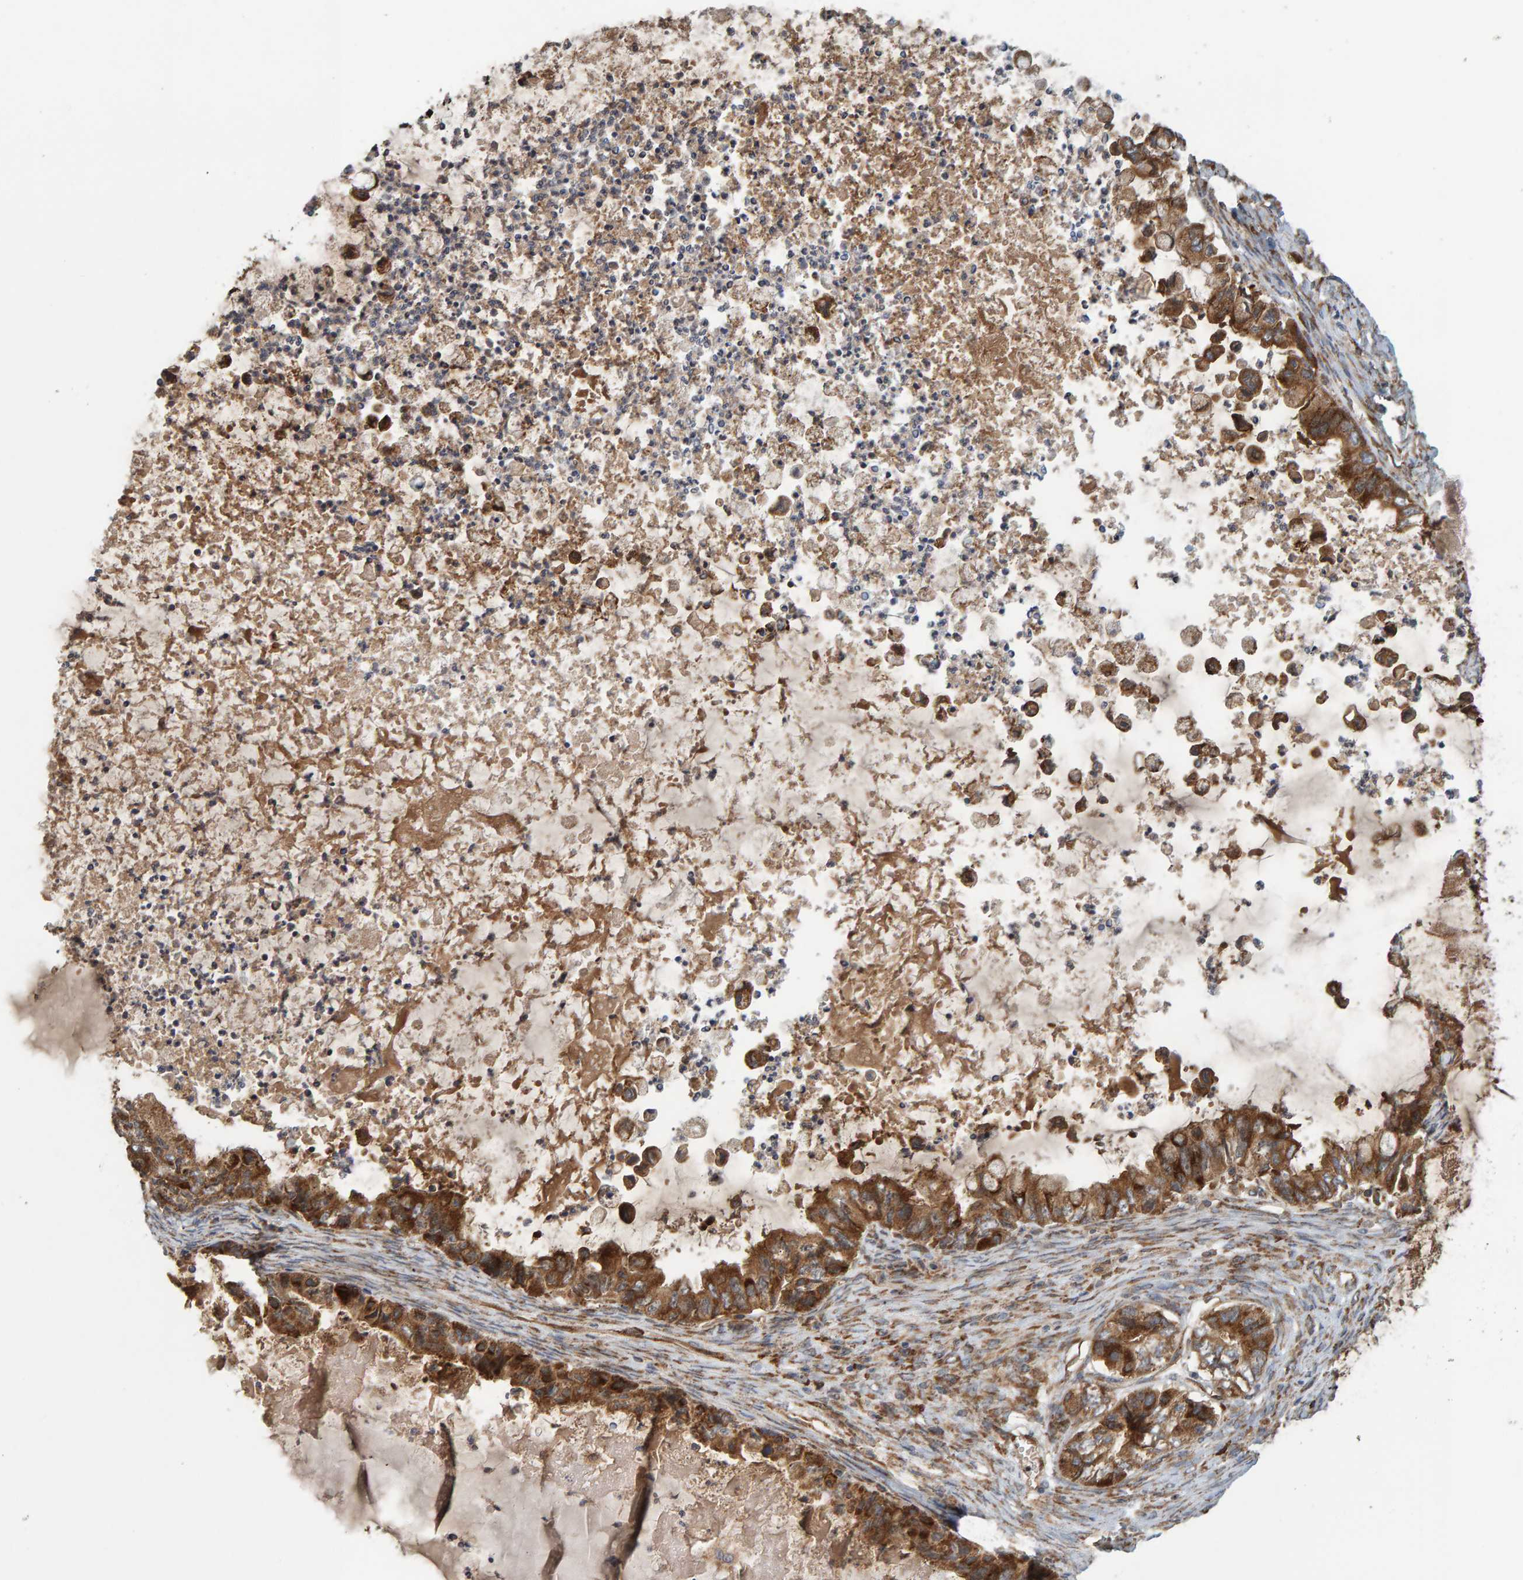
{"staining": {"intensity": "strong", "quantity": ">75%", "location": "cytoplasmic/membranous"}, "tissue": "ovarian cancer", "cell_type": "Tumor cells", "image_type": "cancer", "snomed": [{"axis": "morphology", "description": "Cystadenocarcinoma, mucinous, NOS"}, {"axis": "topography", "description": "Ovary"}], "caption": "Immunohistochemical staining of human ovarian mucinous cystadenocarcinoma shows high levels of strong cytoplasmic/membranous protein staining in approximately >75% of tumor cells. The staining was performed using DAB (3,3'-diaminobenzidine), with brown indicating positive protein expression. Nuclei are stained blue with hematoxylin.", "gene": "BAIAP2", "patient": {"sex": "female", "age": 80}}